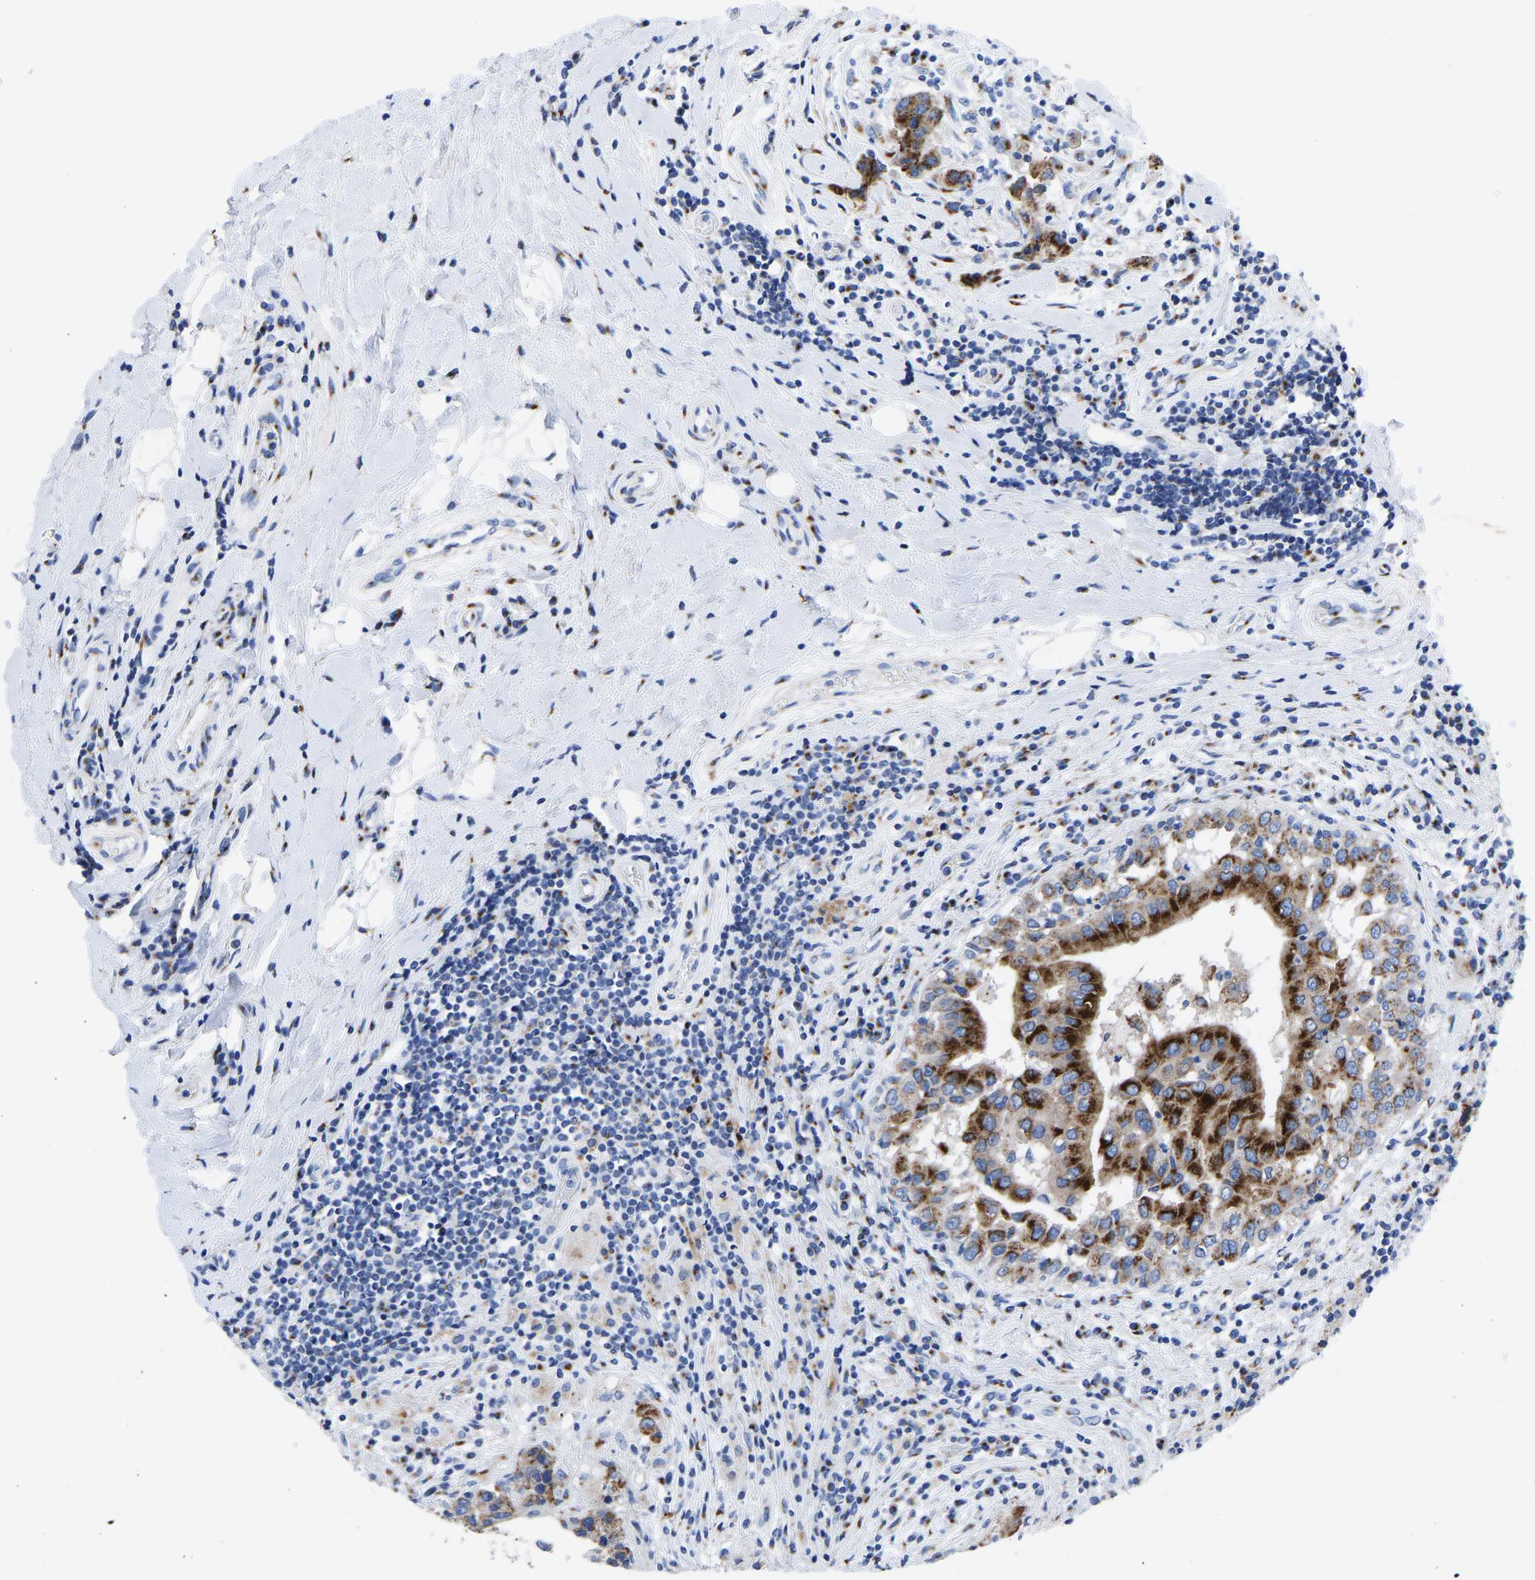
{"staining": {"intensity": "strong", "quantity": ">75%", "location": "cytoplasmic/membranous"}, "tissue": "breast cancer", "cell_type": "Tumor cells", "image_type": "cancer", "snomed": [{"axis": "morphology", "description": "Duct carcinoma"}, {"axis": "topography", "description": "Breast"}], "caption": "This is a micrograph of IHC staining of breast cancer, which shows strong staining in the cytoplasmic/membranous of tumor cells.", "gene": "TMEM87A", "patient": {"sex": "female", "age": 27}}